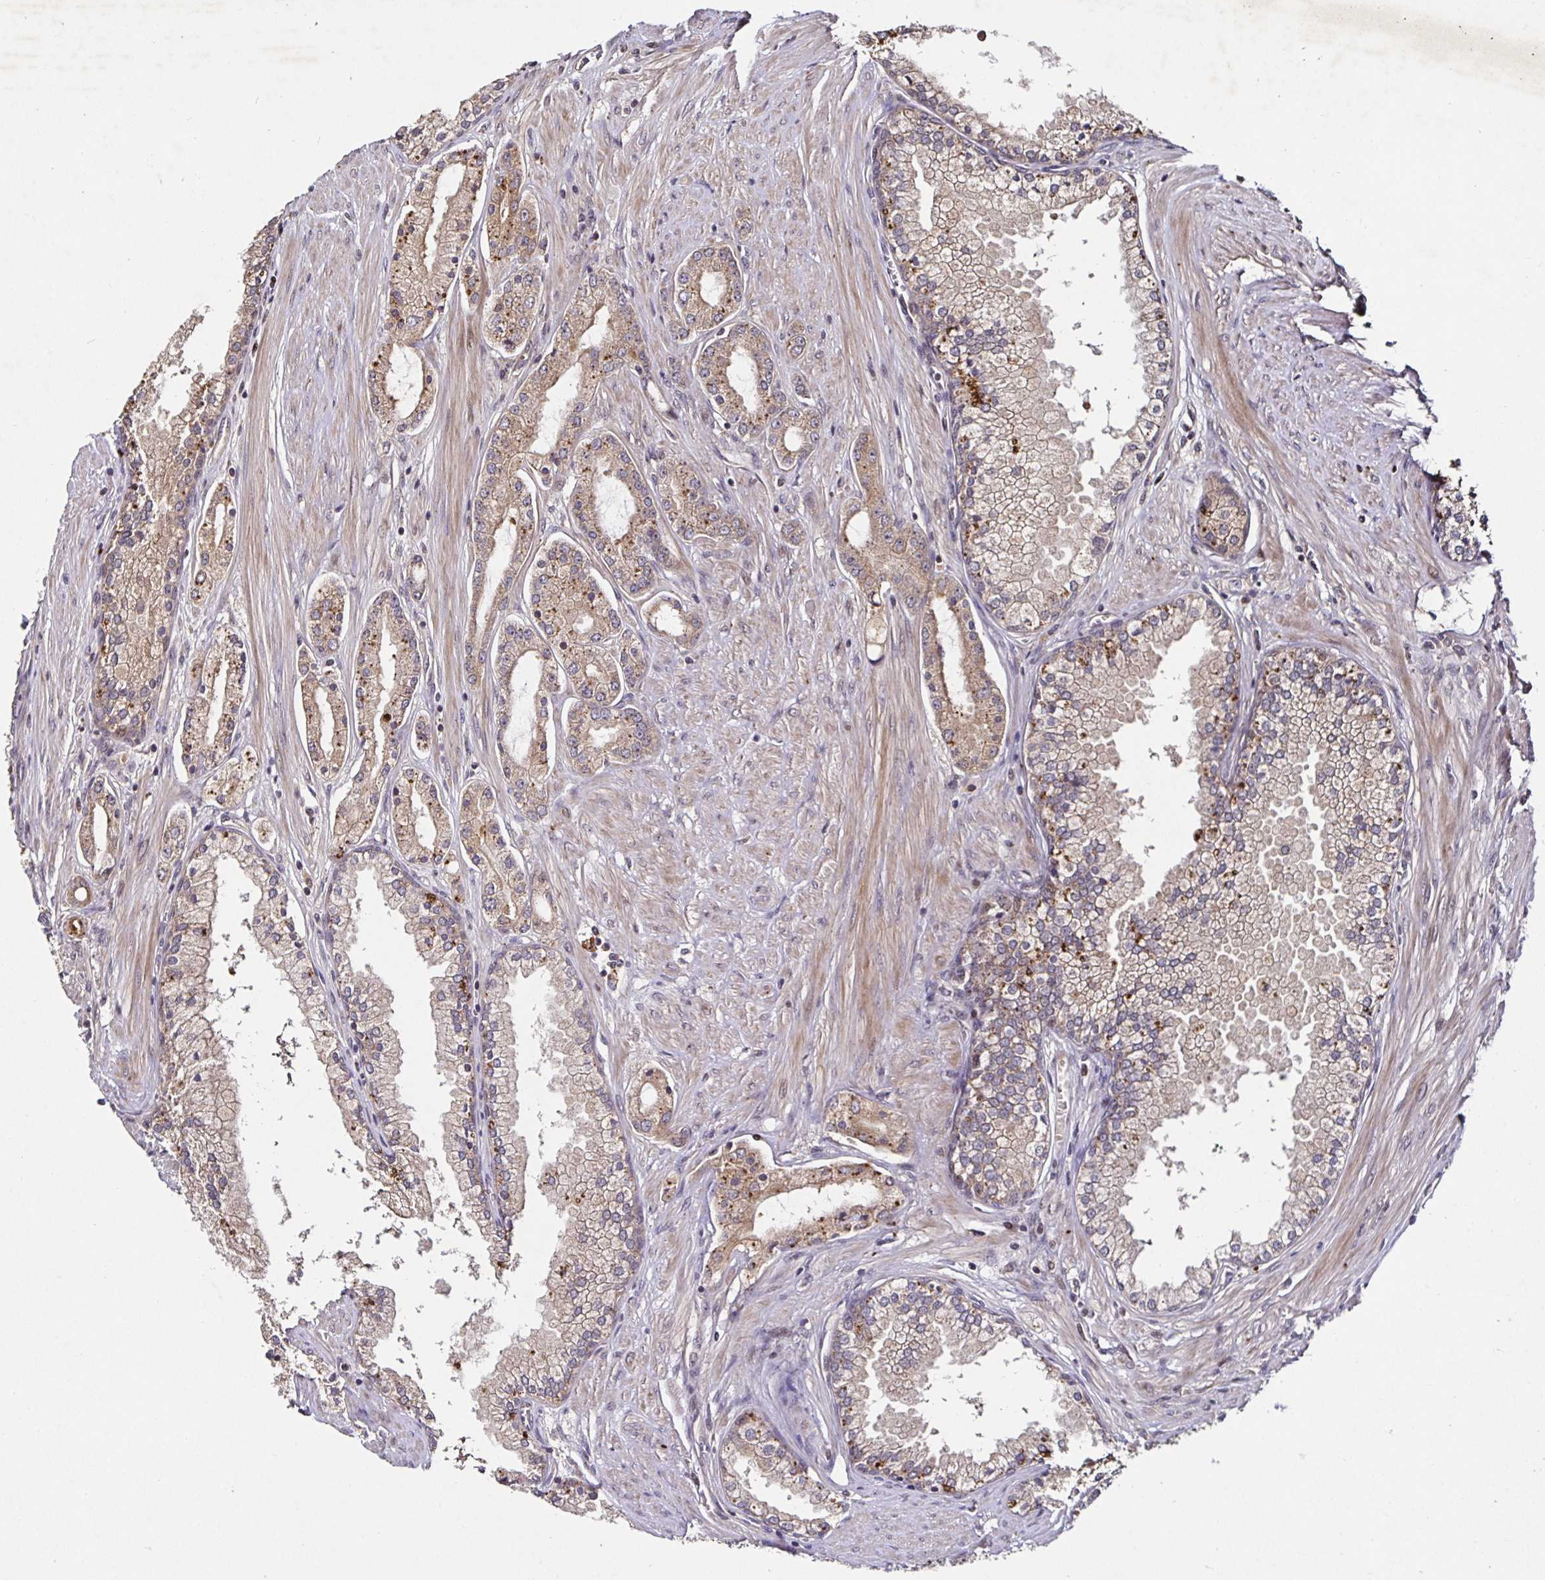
{"staining": {"intensity": "weak", "quantity": ">75%", "location": "cytoplasmic/membranous"}, "tissue": "prostate cancer", "cell_type": "Tumor cells", "image_type": "cancer", "snomed": [{"axis": "morphology", "description": "Adenocarcinoma, High grade"}, {"axis": "topography", "description": "Prostate"}], "caption": "This photomicrograph demonstrates IHC staining of human prostate cancer (adenocarcinoma (high-grade)), with low weak cytoplasmic/membranous positivity in approximately >75% of tumor cells.", "gene": "SMYD3", "patient": {"sex": "male", "age": 66}}